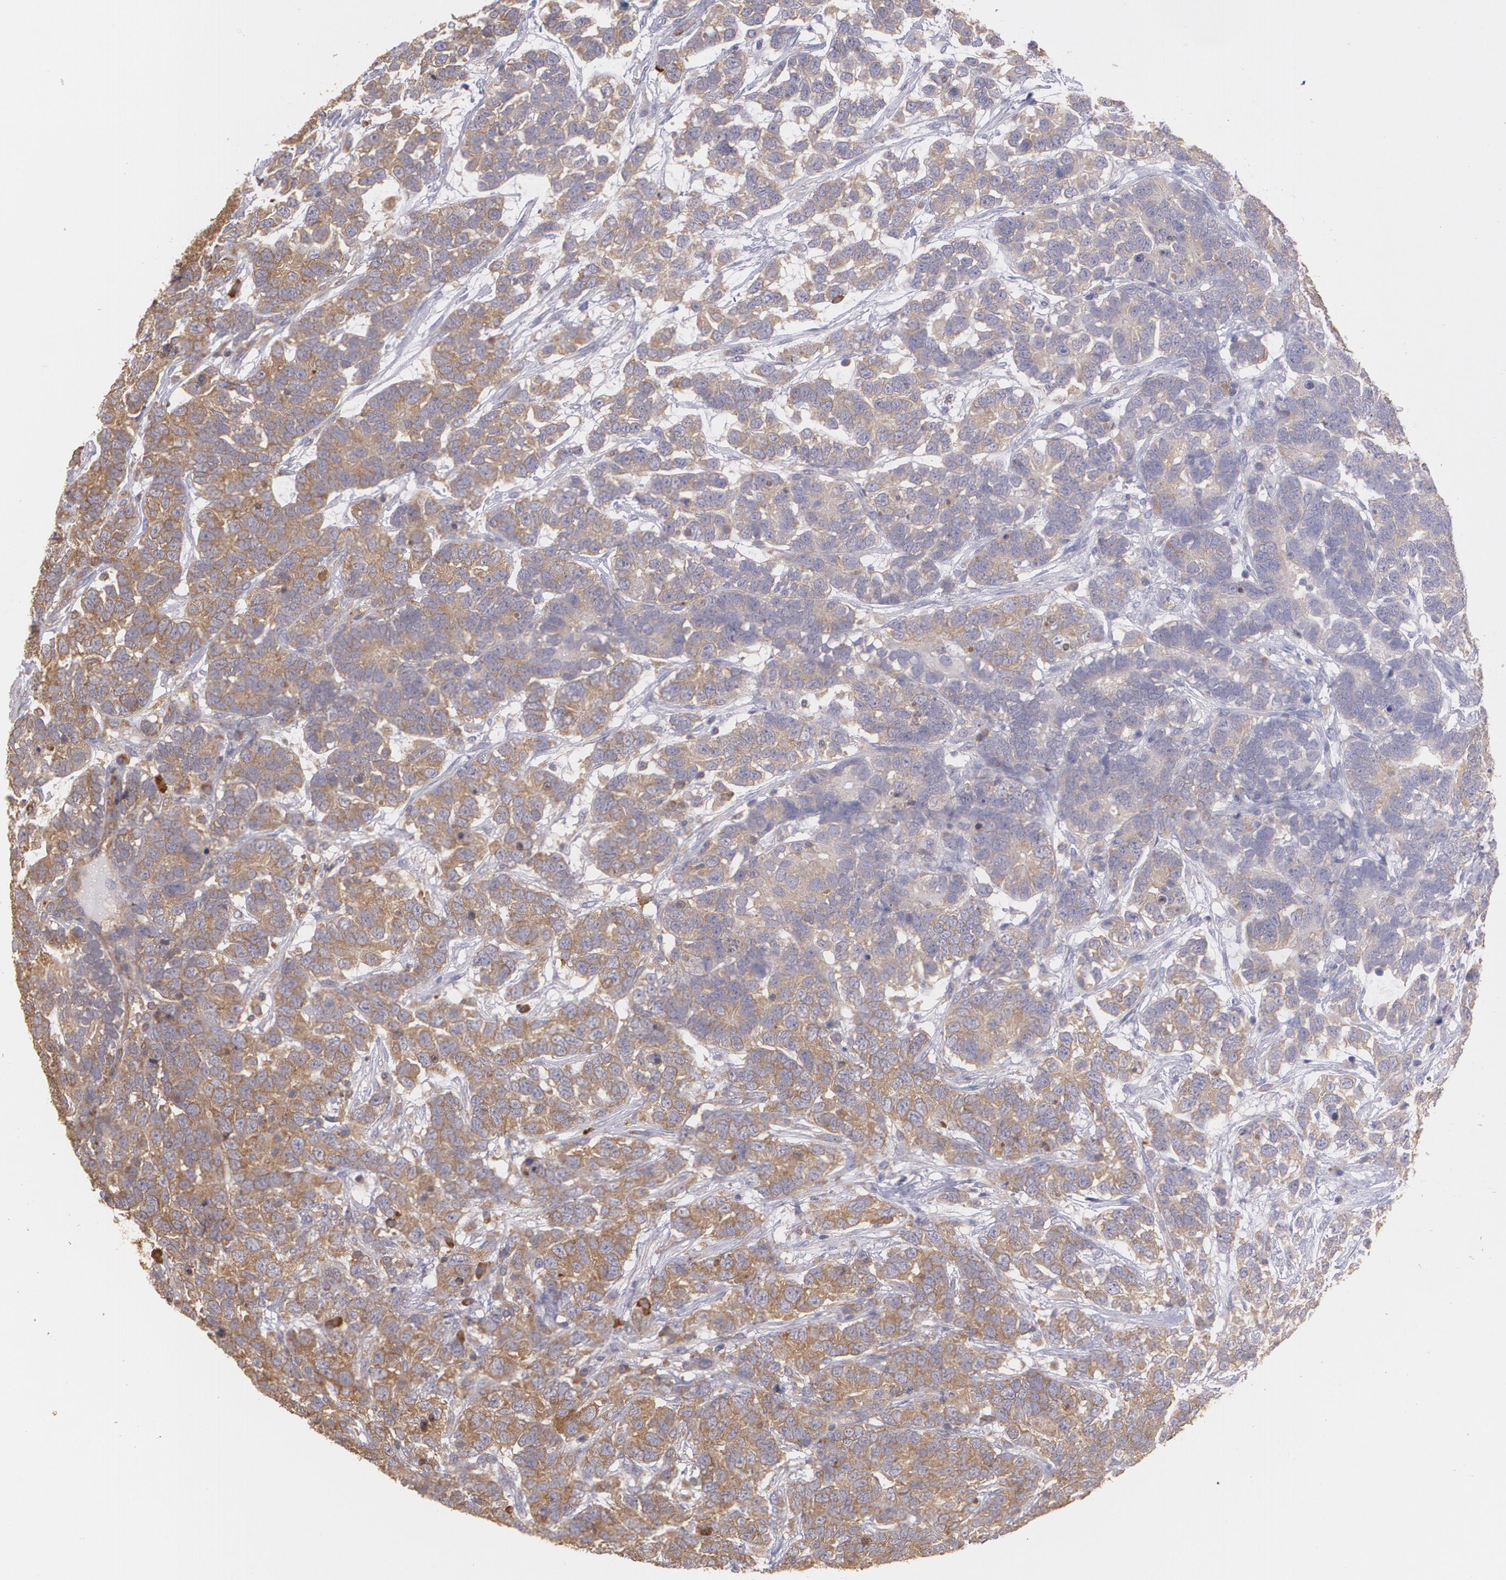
{"staining": {"intensity": "moderate", "quantity": ">75%", "location": "cytoplasmic/membranous"}, "tissue": "testis cancer", "cell_type": "Tumor cells", "image_type": "cancer", "snomed": [{"axis": "morphology", "description": "Carcinoma, Embryonal, NOS"}, {"axis": "topography", "description": "Testis"}], "caption": "This micrograph exhibits embryonal carcinoma (testis) stained with immunohistochemistry to label a protein in brown. The cytoplasmic/membranous of tumor cells show moderate positivity for the protein. Nuclei are counter-stained blue.", "gene": "ECE1", "patient": {"sex": "male", "age": 26}}